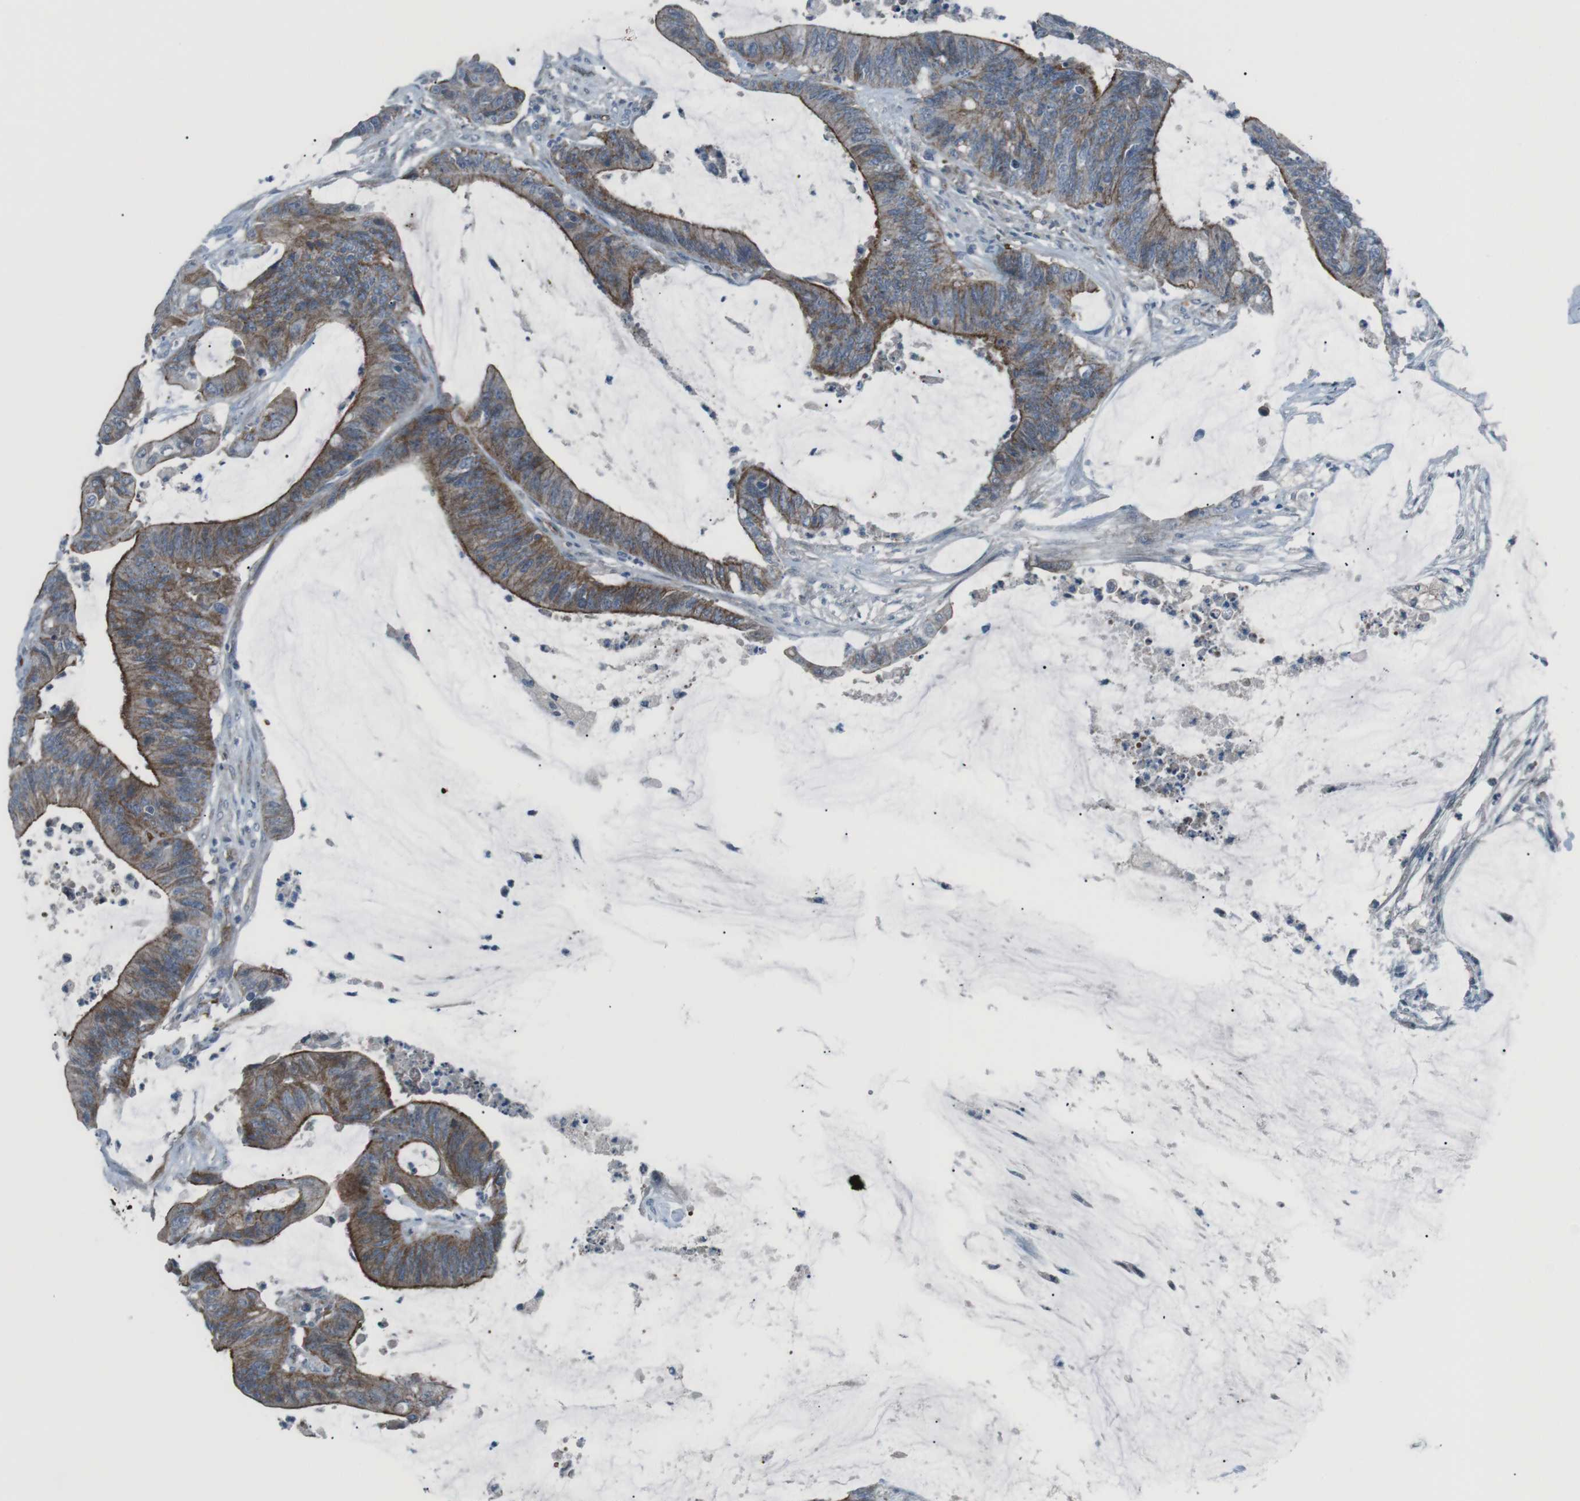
{"staining": {"intensity": "moderate", "quantity": ">75%", "location": "cytoplasmic/membranous"}, "tissue": "colorectal cancer", "cell_type": "Tumor cells", "image_type": "cancer", "snomed": [{"axis": "morphology", "description": "Adenocarcinoma, NOS"}, {"axis": "topography", "description": "Rectum"}], "caption": "Tumor cells exhibit medium levels of moderate cytoplasmic/membranous expression in about >75% of cells in colorectal cancer (adenocarcinoma). Using DAB (brown) and hematoxylin (blue) stains, captured at high magnification using brightfield microscopy.", "gene": "SPTA1", "patient": {"sex": "female", "age": 66}}